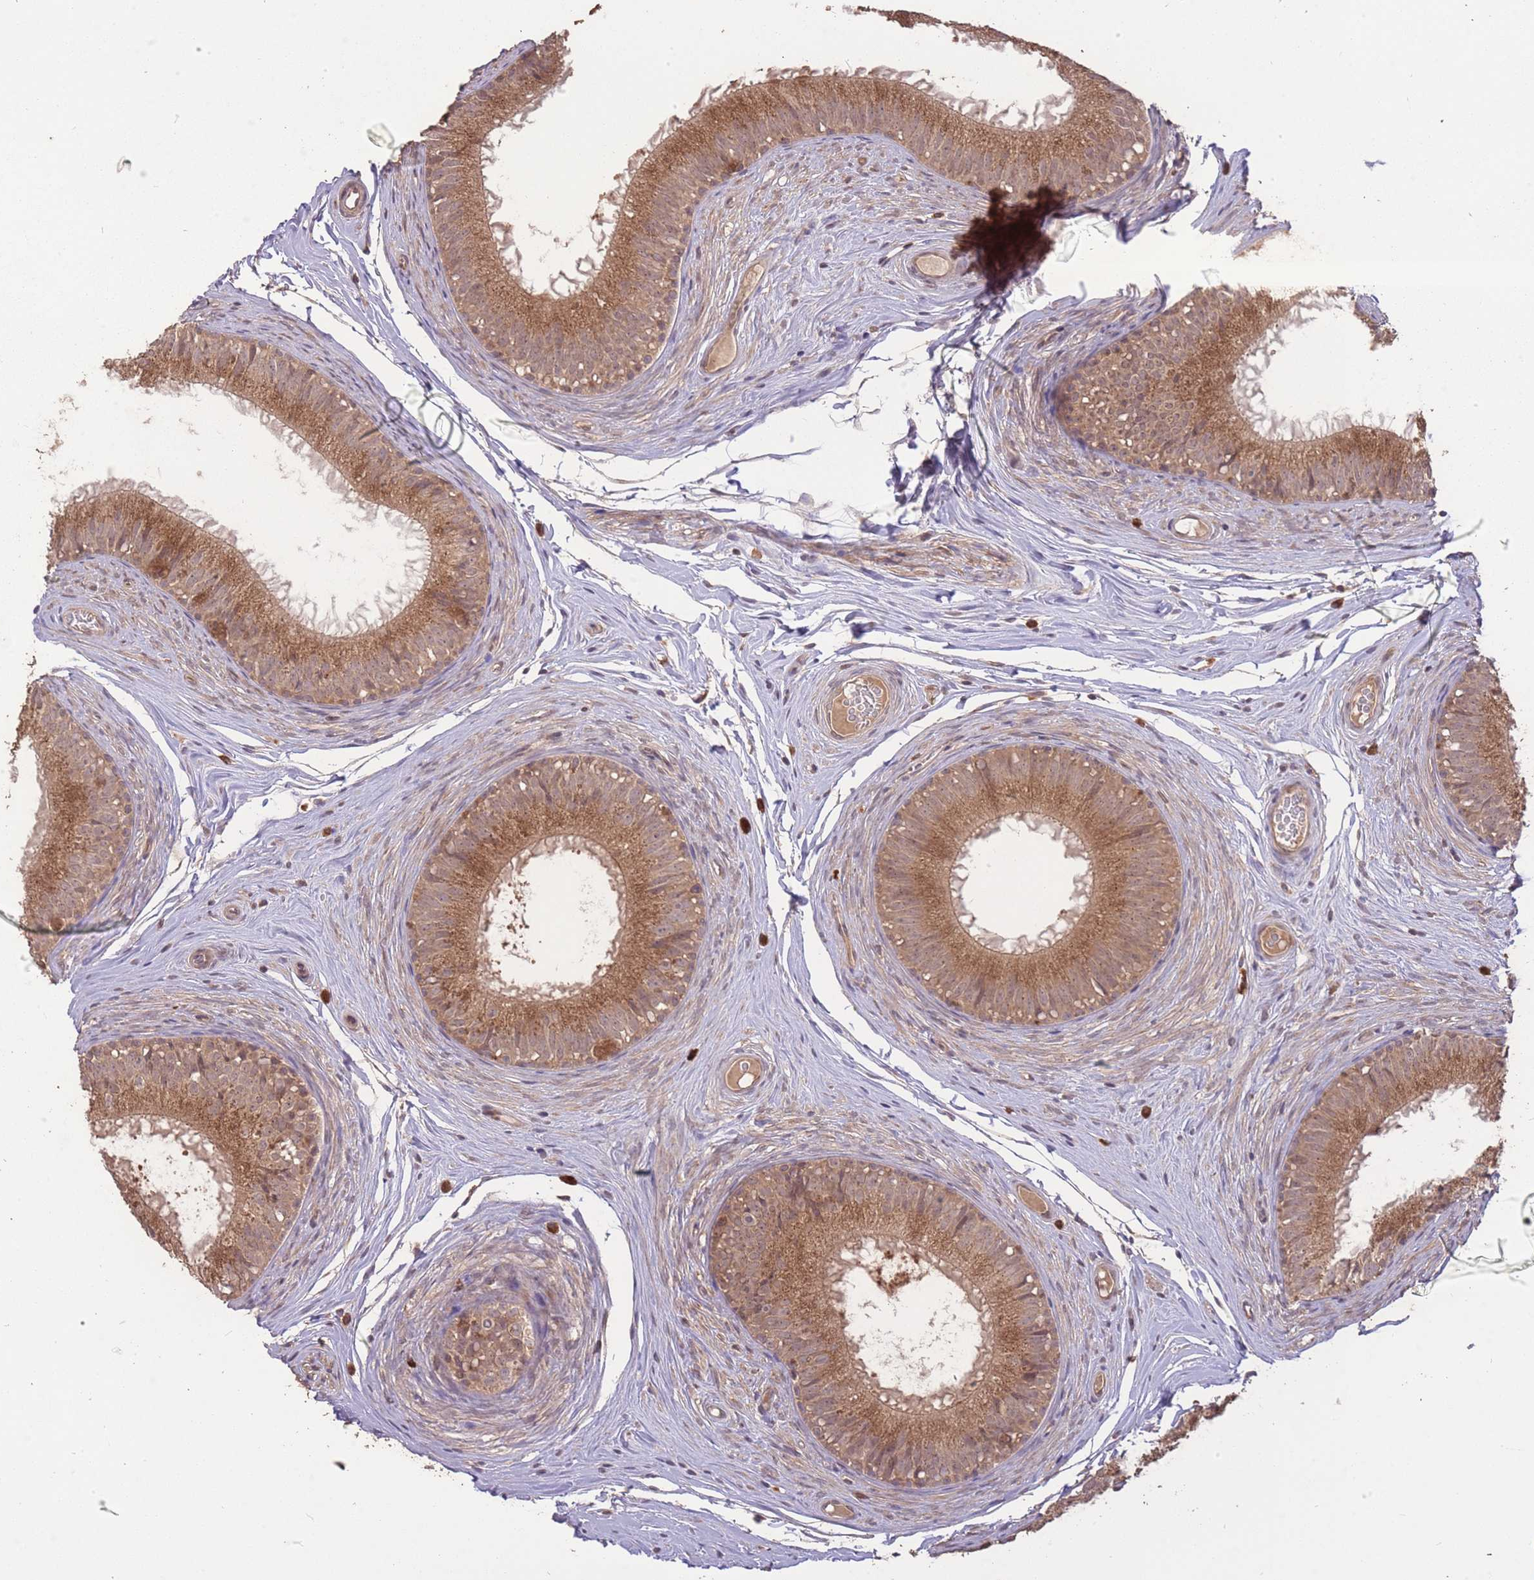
{"staining": {"intensity": "strong", "quantity": ">75%", "location": "cytoplasmic/membranous"}, "tissue": "epididymis", "cell_type": "Glandular cells", "image_type": "normal", "snomed": [{"axis": "morphology", "description": "Normal tissue, NOS"}, {"axis": "topography", "description": "Epididymis"}], "caption": "Epididymis stained with a brown dye demonstrates strong cytoplasmic/membranous positive expression in about >75% of glandular cells.", "gene": "ERBB3", "patient": {"sex": "male", "age": 25}}